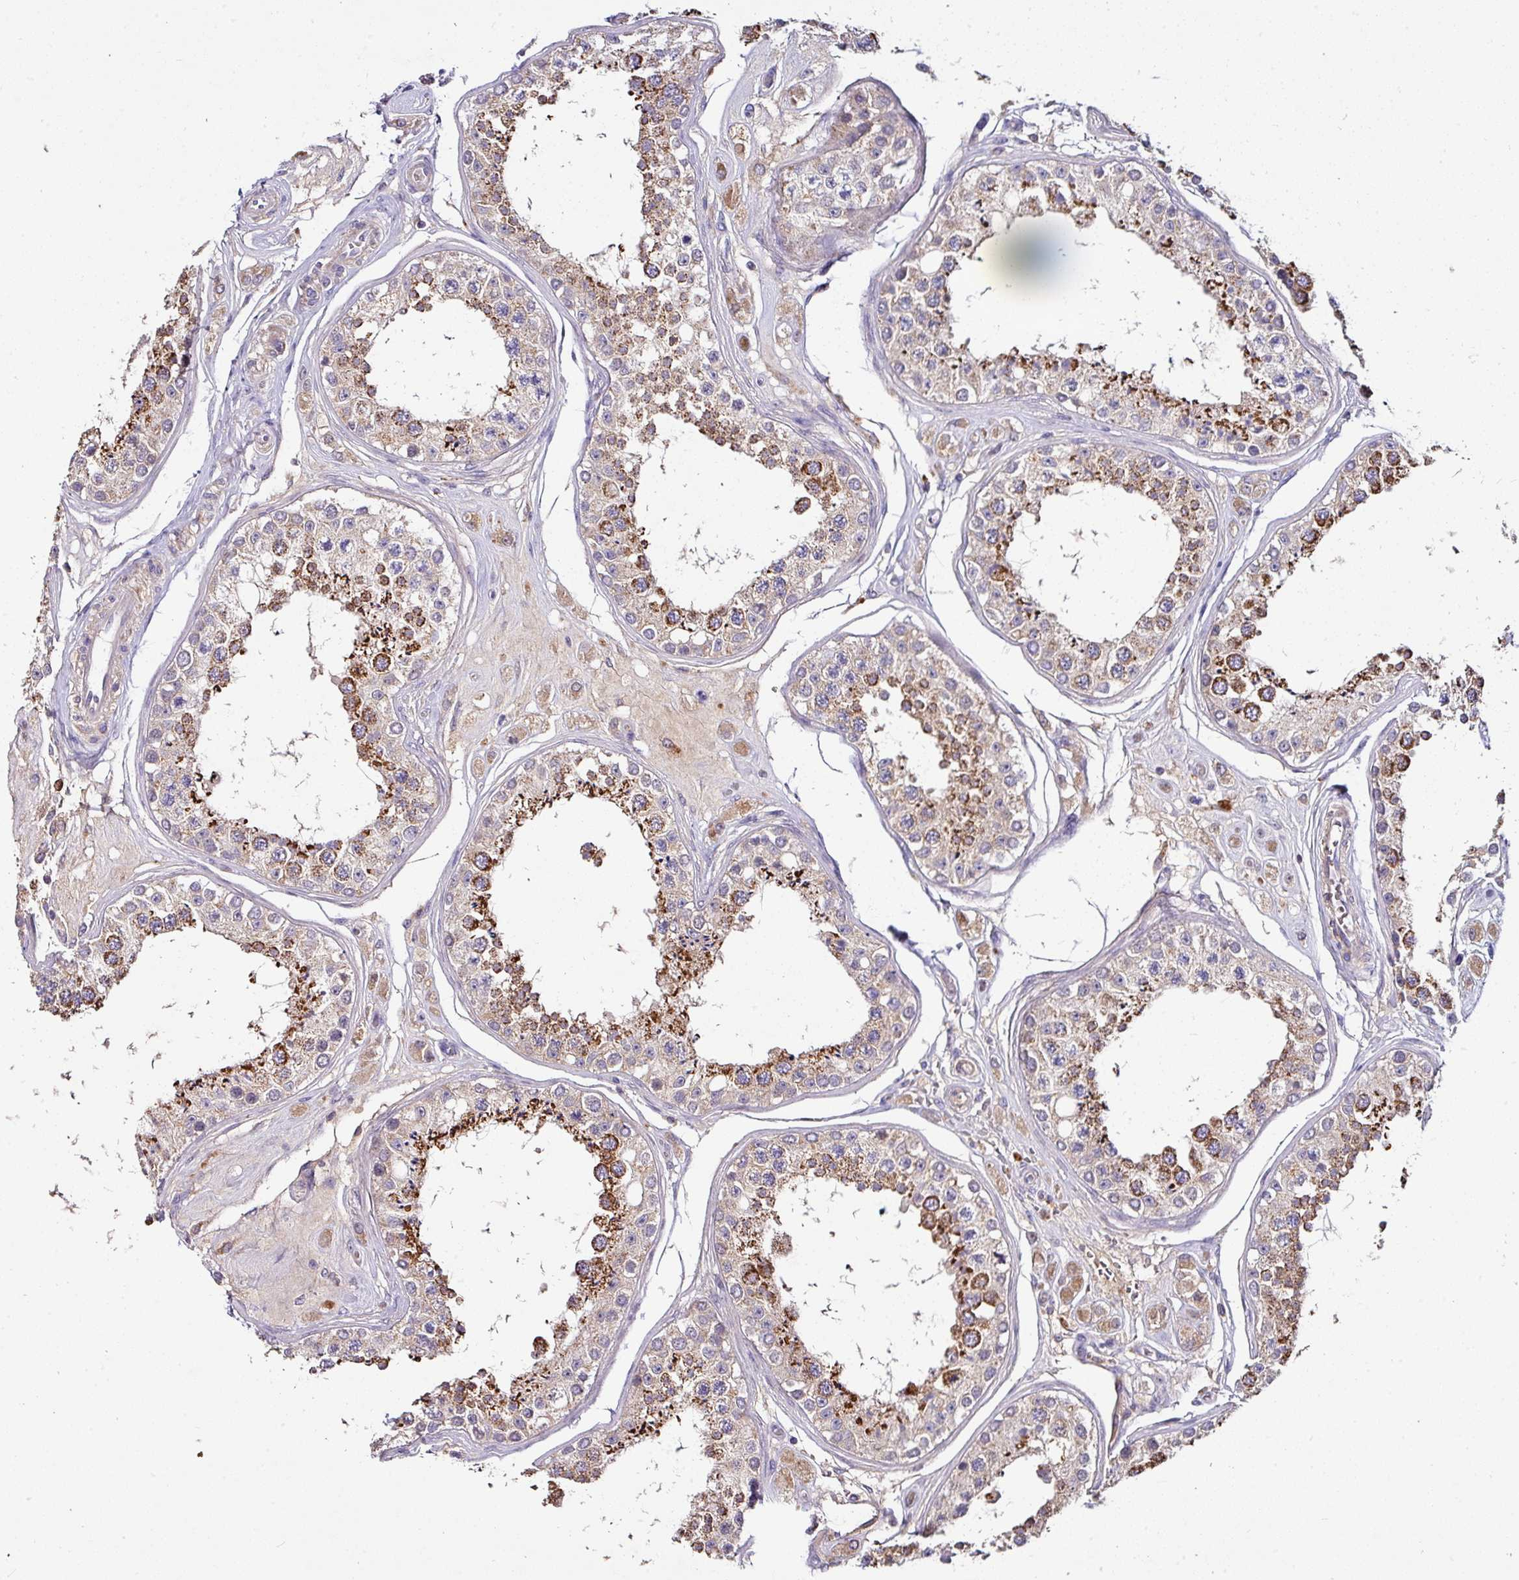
{"staining": {"intensity": "strong", "quantity": "25%-75%", "location": "cytoplasmic/membranous"}, "tissue": "testis", "cell_type": "Cells in seminiferous ducts", "image_type": "normal", "snomed": [{"axis": "morphology", "description": "Normal tissue, NOS"}, {"axis": "topography", "description": "Testis"}], "caption": "Cells in seminiferous ducts display strong cytoplasmic/membranous staining in approximately 25%-75% of cells in normal testis.", "gene": "AEBP2", "patient": {"sex": "male", "age": 25}}